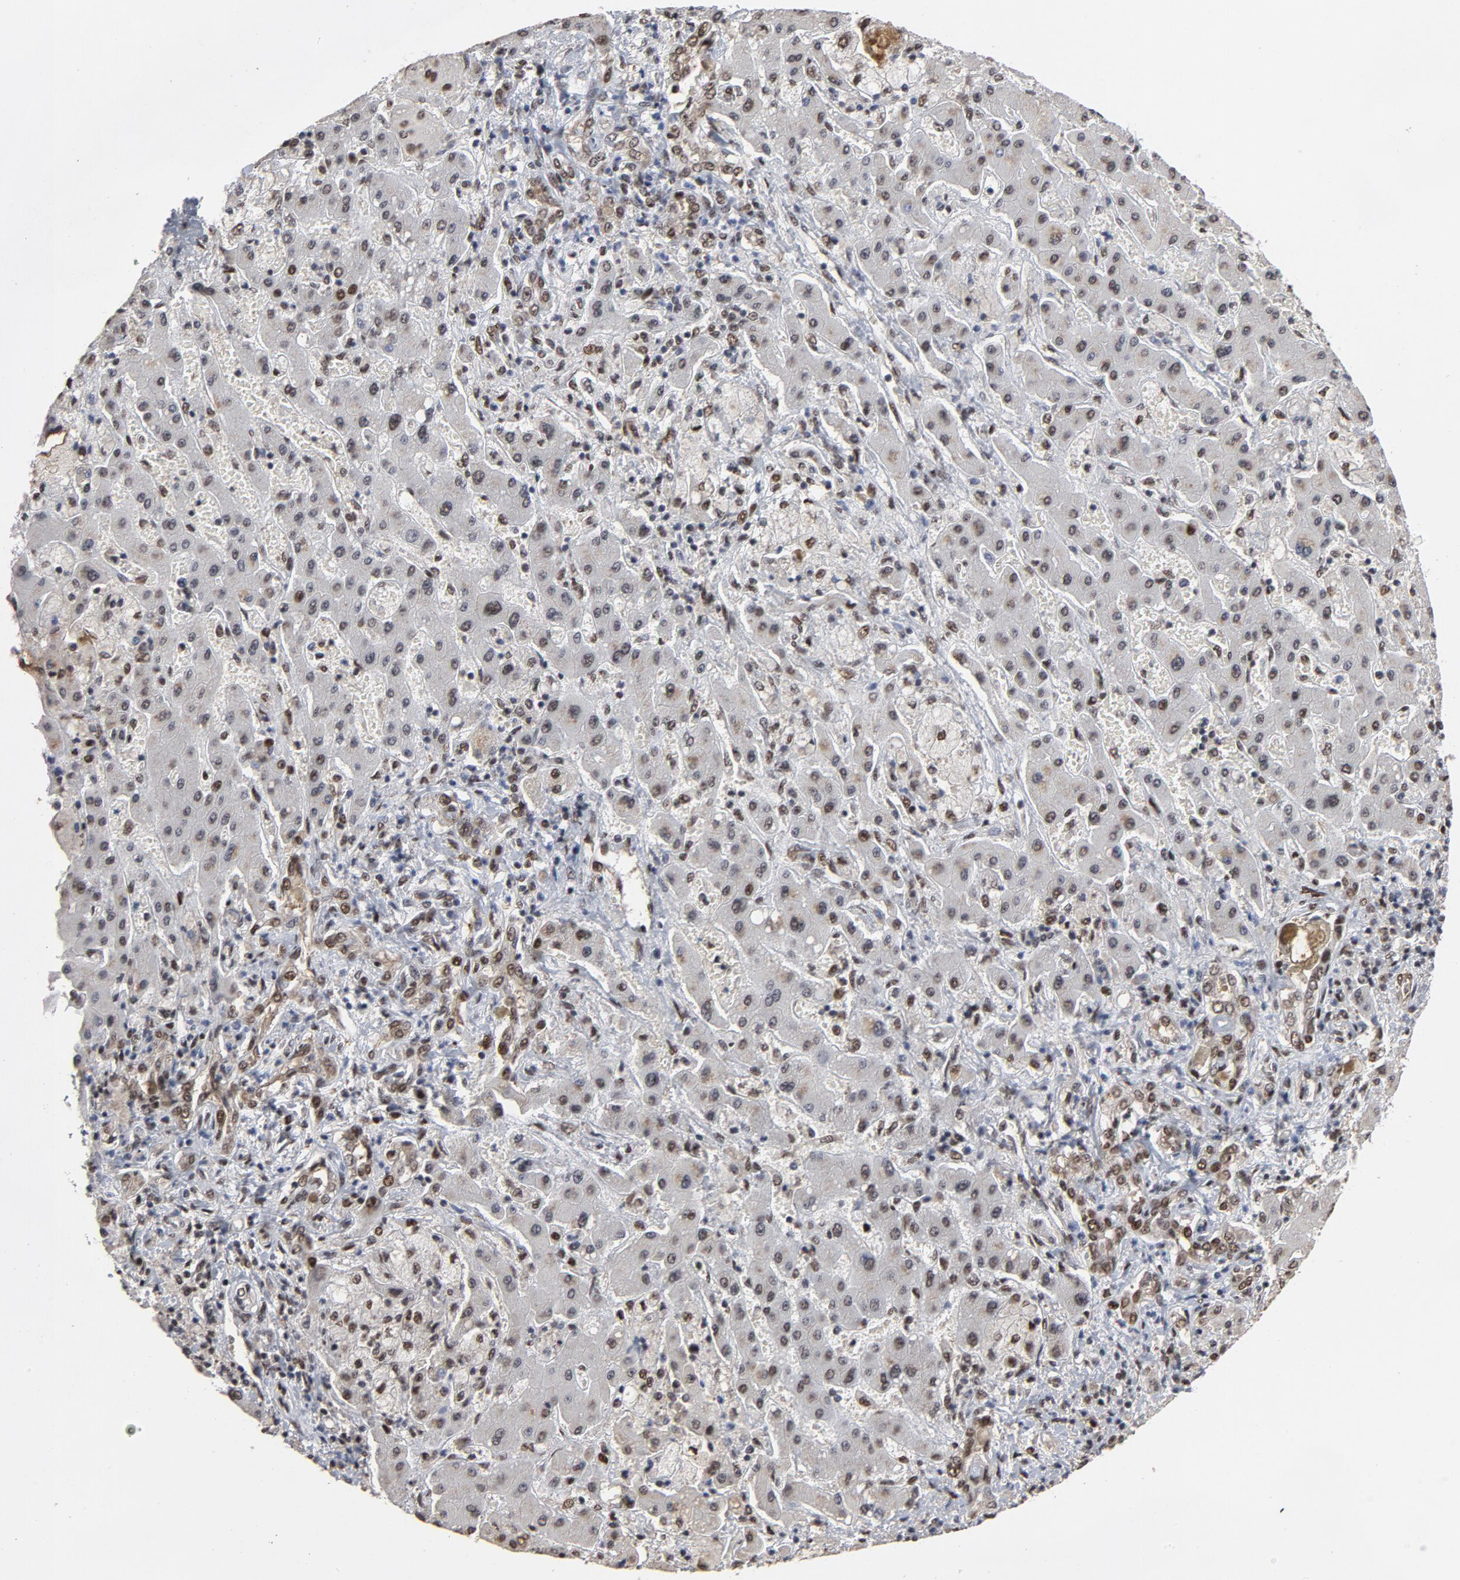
{"staining": {"intensity": "moderate", "quantity": "25%-75%", "location": "nuclear"}, "tissue": "liver cancer", "cell_type": "Tumor cells", "image_type": "cancer", "snomed": [{"axis": "morphology", "description": "Cholangiocarcinoma"}, {"axis": "topography", "description": "Liver"}], "caption": "Approximately 25%-75% of tumor cells in cholangiocarcinoma (liver) display moderate nuclear protein positivity as visualized by brown immunohistochemical staining.", "gene": "TP53RK", "patient": {"sex": "male", "age": 50}}